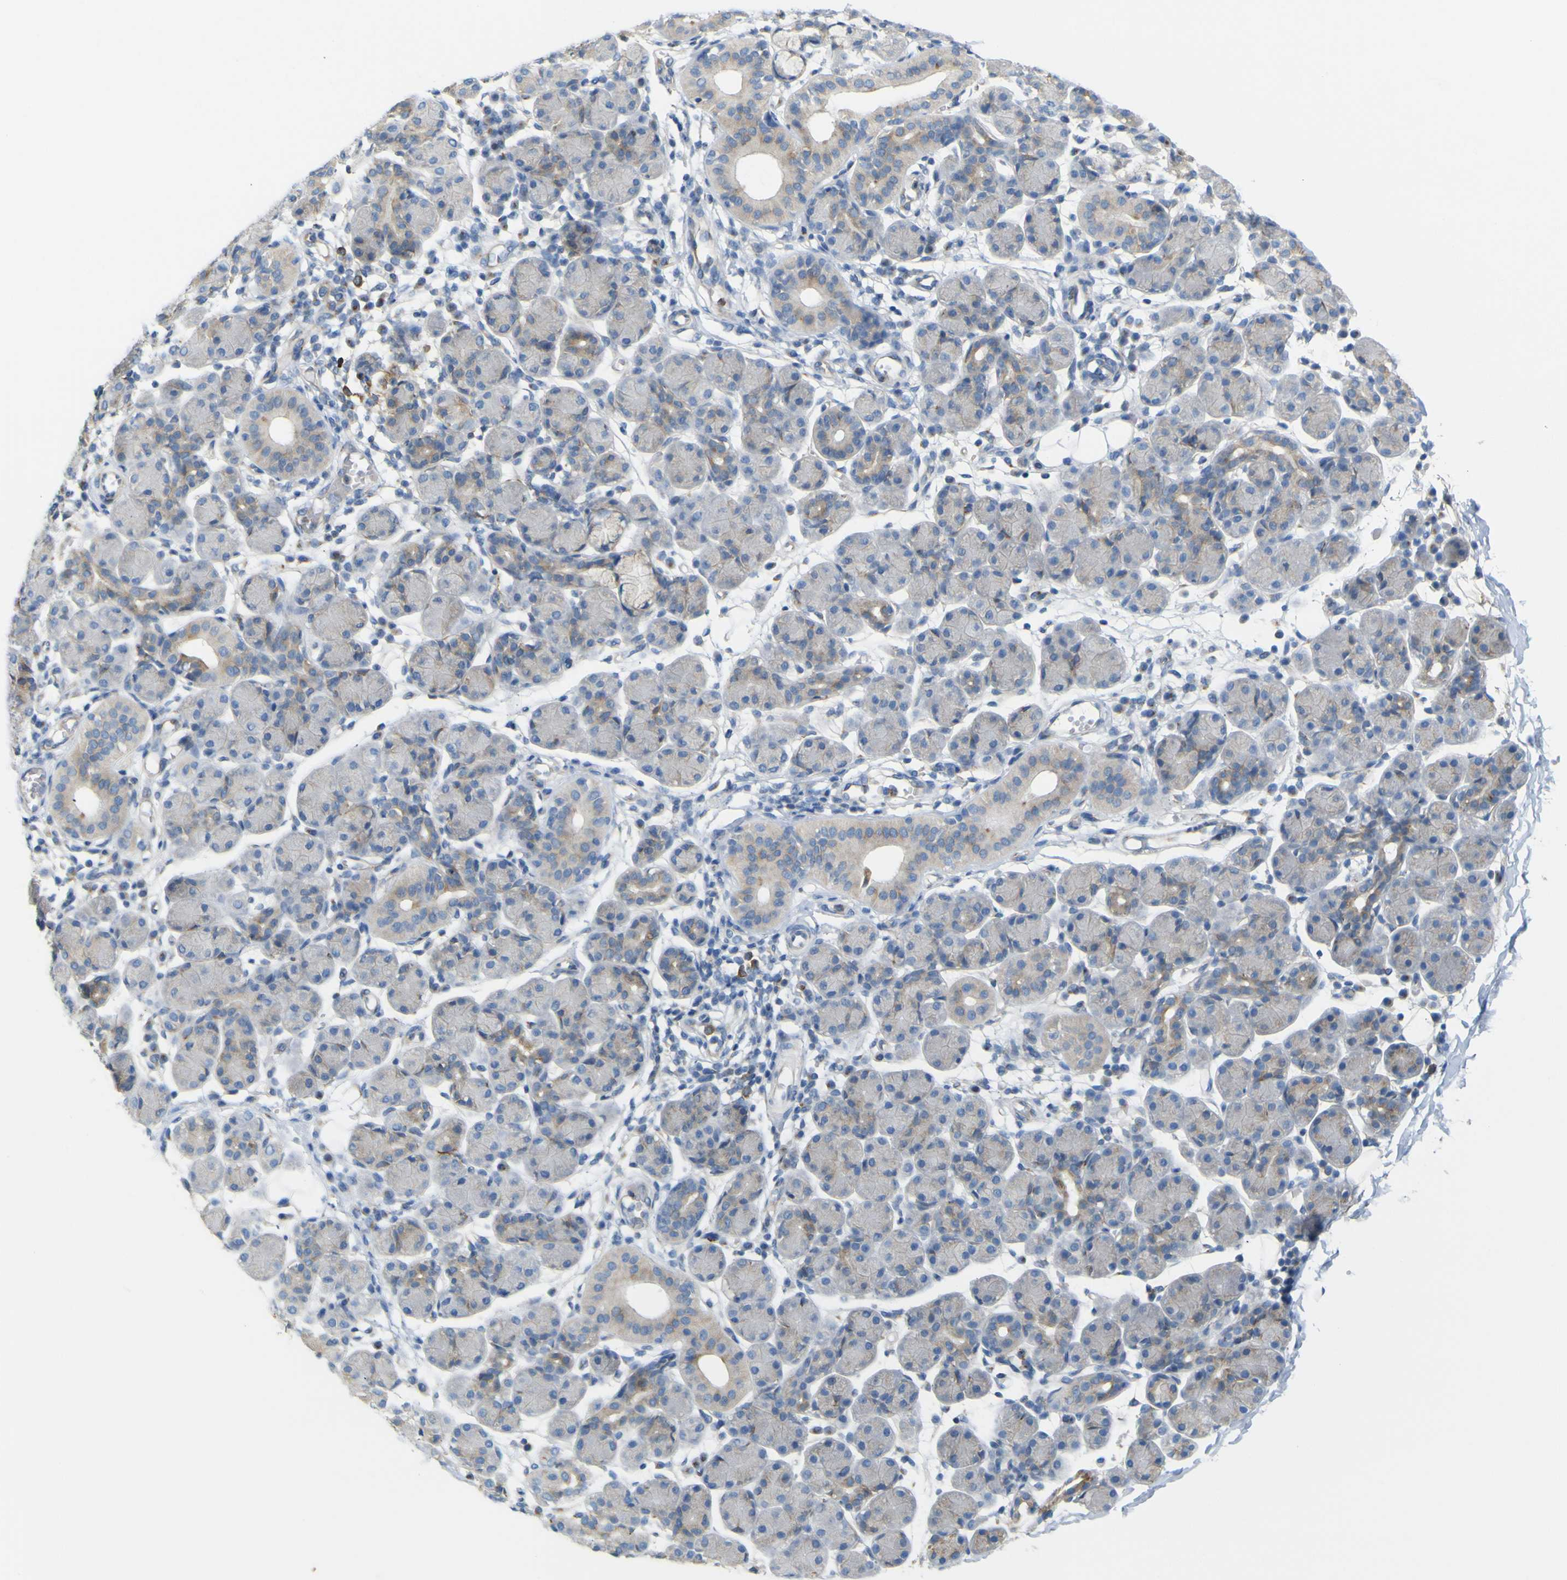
{"staining": {"intensity": "weak", "quantity": "25%-75%", "location": "cytoplasmic/membranous"}, "tissue": "salivary gland", "cell_type": "Glandular cells", "image_type": "normal", "snomed": [{"axis": "morphology", "description": "Normal tissue, NOS"}, {"axis": "morphology", "description": "Inflammation, NOS"}, {"axis": "topography", "description": "Lymph node"}, {"axis": "topography", "description": "Salivary gland"}], "caption": "Protein positivity by immunohistochemistry shows weak cytoplasmic/membranous positivity in about 25%-75% of glandular cells in benign salivary gland. (brown staining indicates protein expression, while blue staining denotes nuclei).", "gene": "IGF2R", "patient": {"sex": "male", "age": 3}}